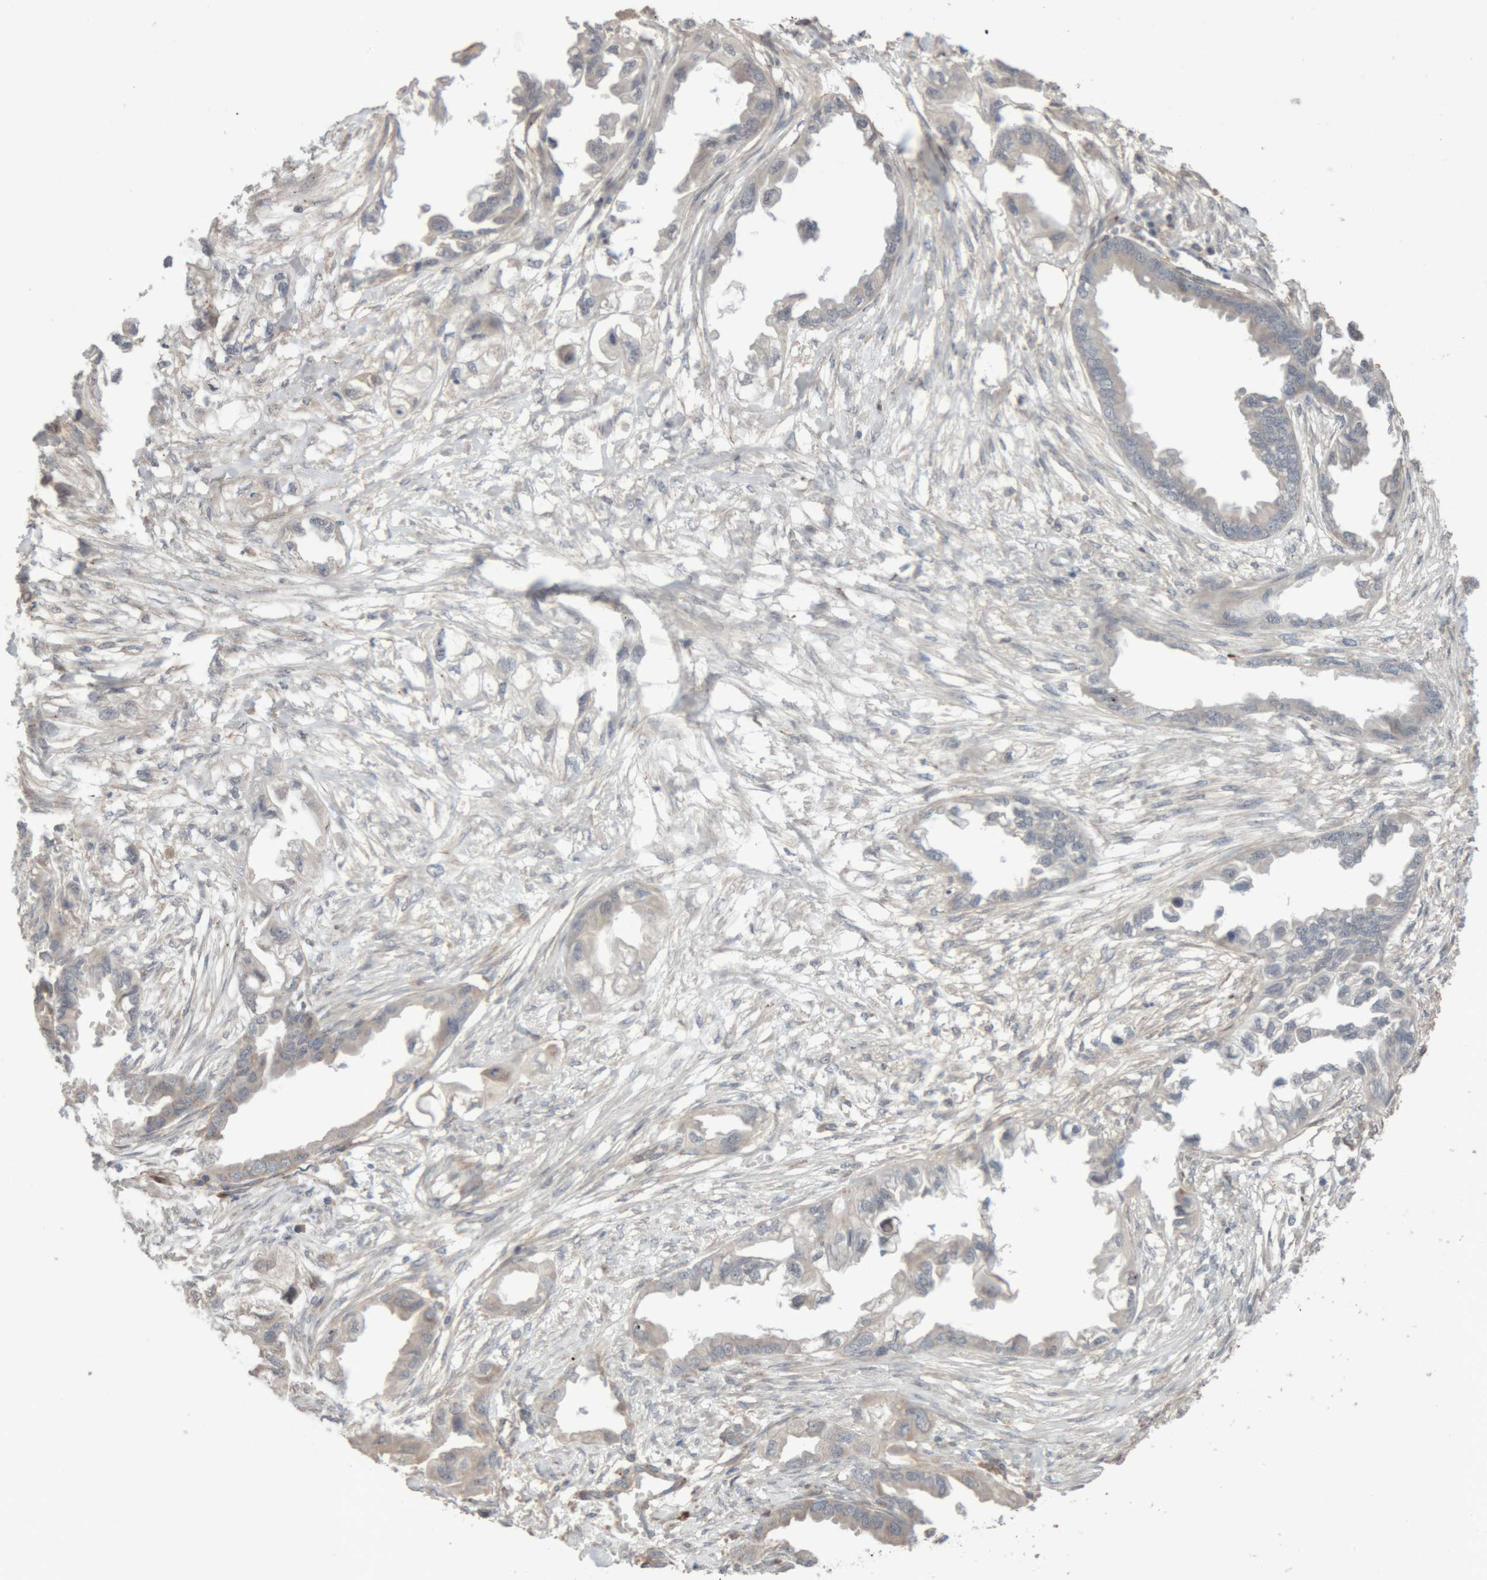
{"staining": {"intensity": "negative", "quantity": "none", "location": "none"}, "tissue": "endometrial cancer", "cell_type": "Tumor cells", "image_type": "cancer", "snomed": [{"axis": "morphology", "description": "Adenocarcinoma, NOS"}, {"axis": "morphology", "description": "Adenocarcinoma, metastatic, NOS"}, {"axis": "topography", "description": "Adipose tissue"}, {"axis": "topography", "description": "Endometrium"}], "caption": "Tumor cells show no significant staining in endometrial cancer. (DAB (3,3'-diaminobenzidine) immunohistochemistry visualized using brightfield microscopy, high magnification).", "gene": "RAB32", "patient": {"sex": "female", "age": 67}}